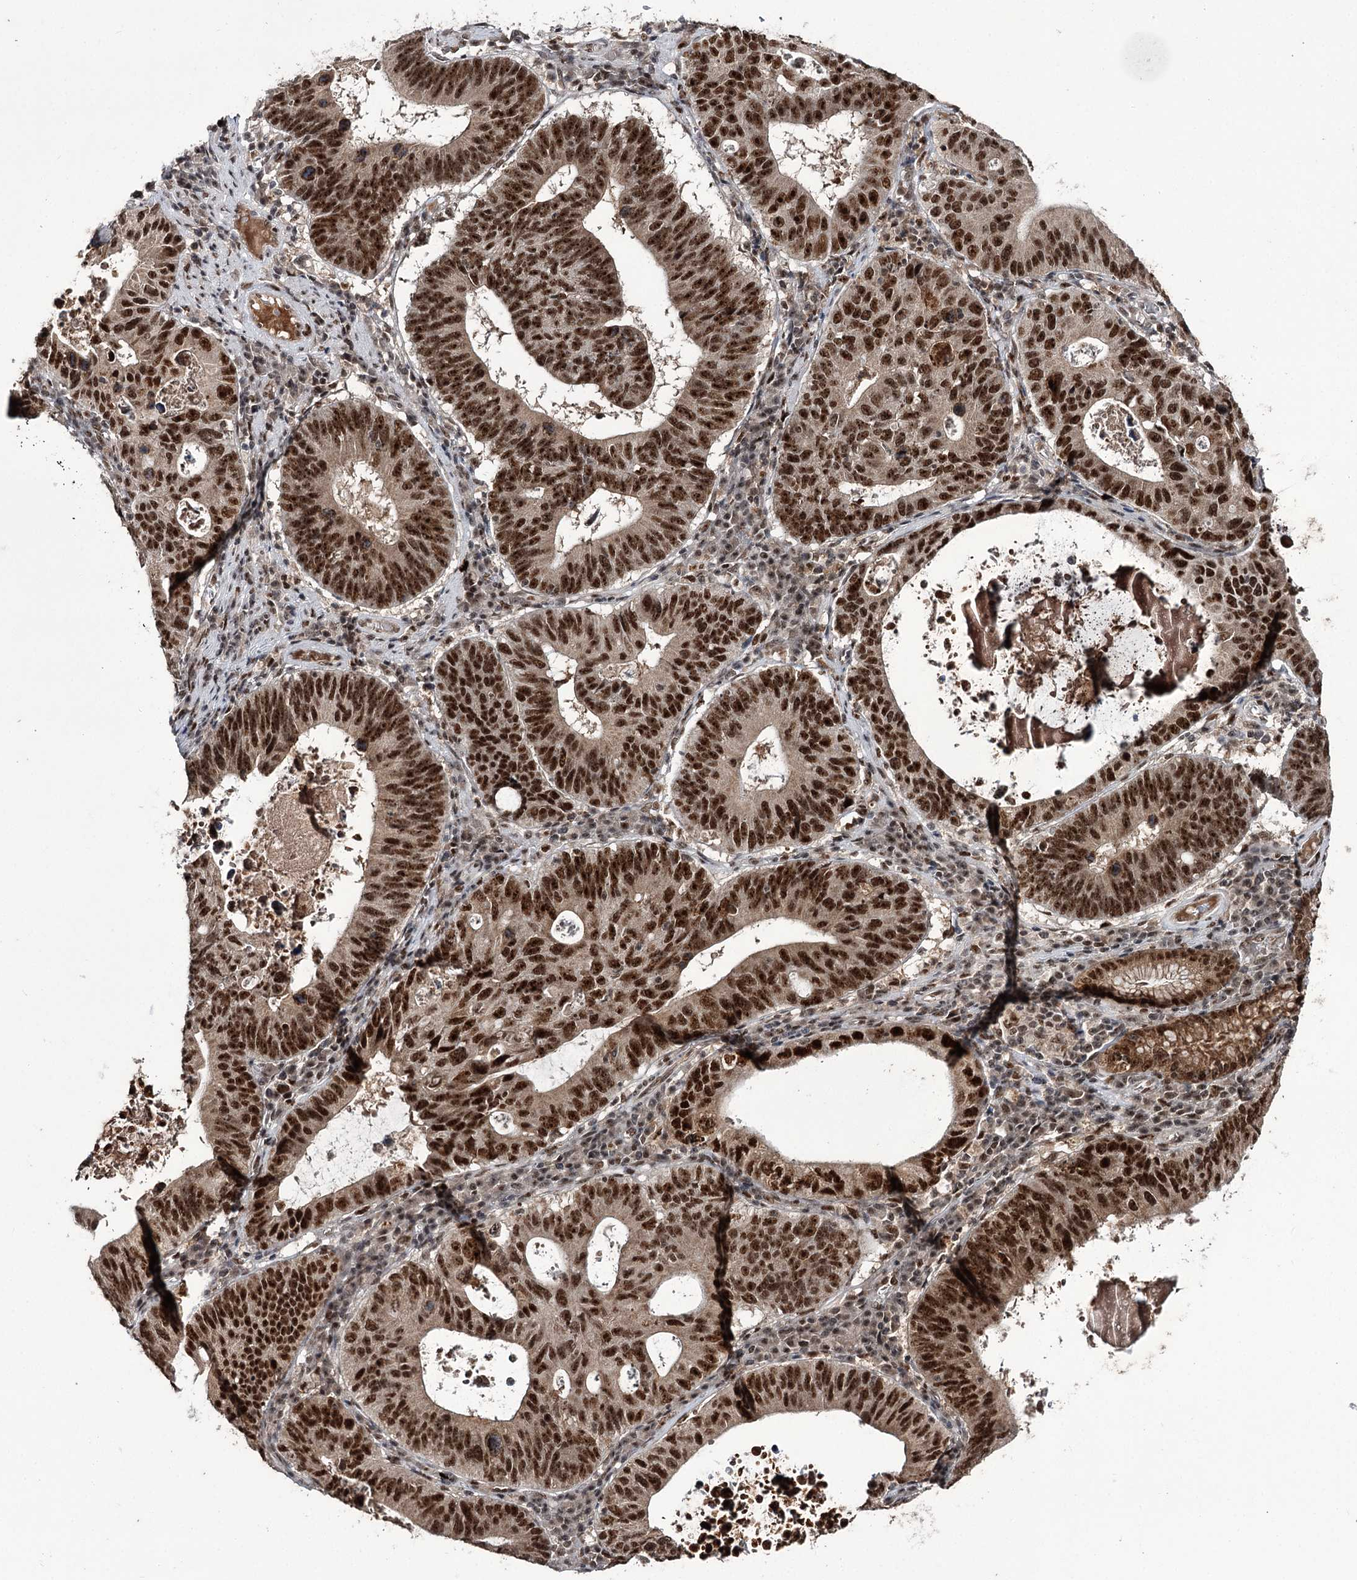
{"staining": {"intensity": "strong", "quantity": ">75%", "location": "nuclear"}, "tissue": "stomach cancer", "cell_type": "Tumor cells", "image_type": "cancer", "snomed": [{"axis": "morphology", "description": "Adenocarcinoma, NOS"}, {"axis": "topography", "description": "Stomach"}], "caption": "A brown stain labels strong nuclear expression of a protein in stomach cancer (adenocarcinoma) tumor cells.", "gene": "ERCC3", "patient": {"sex": "male", "age": 59}}